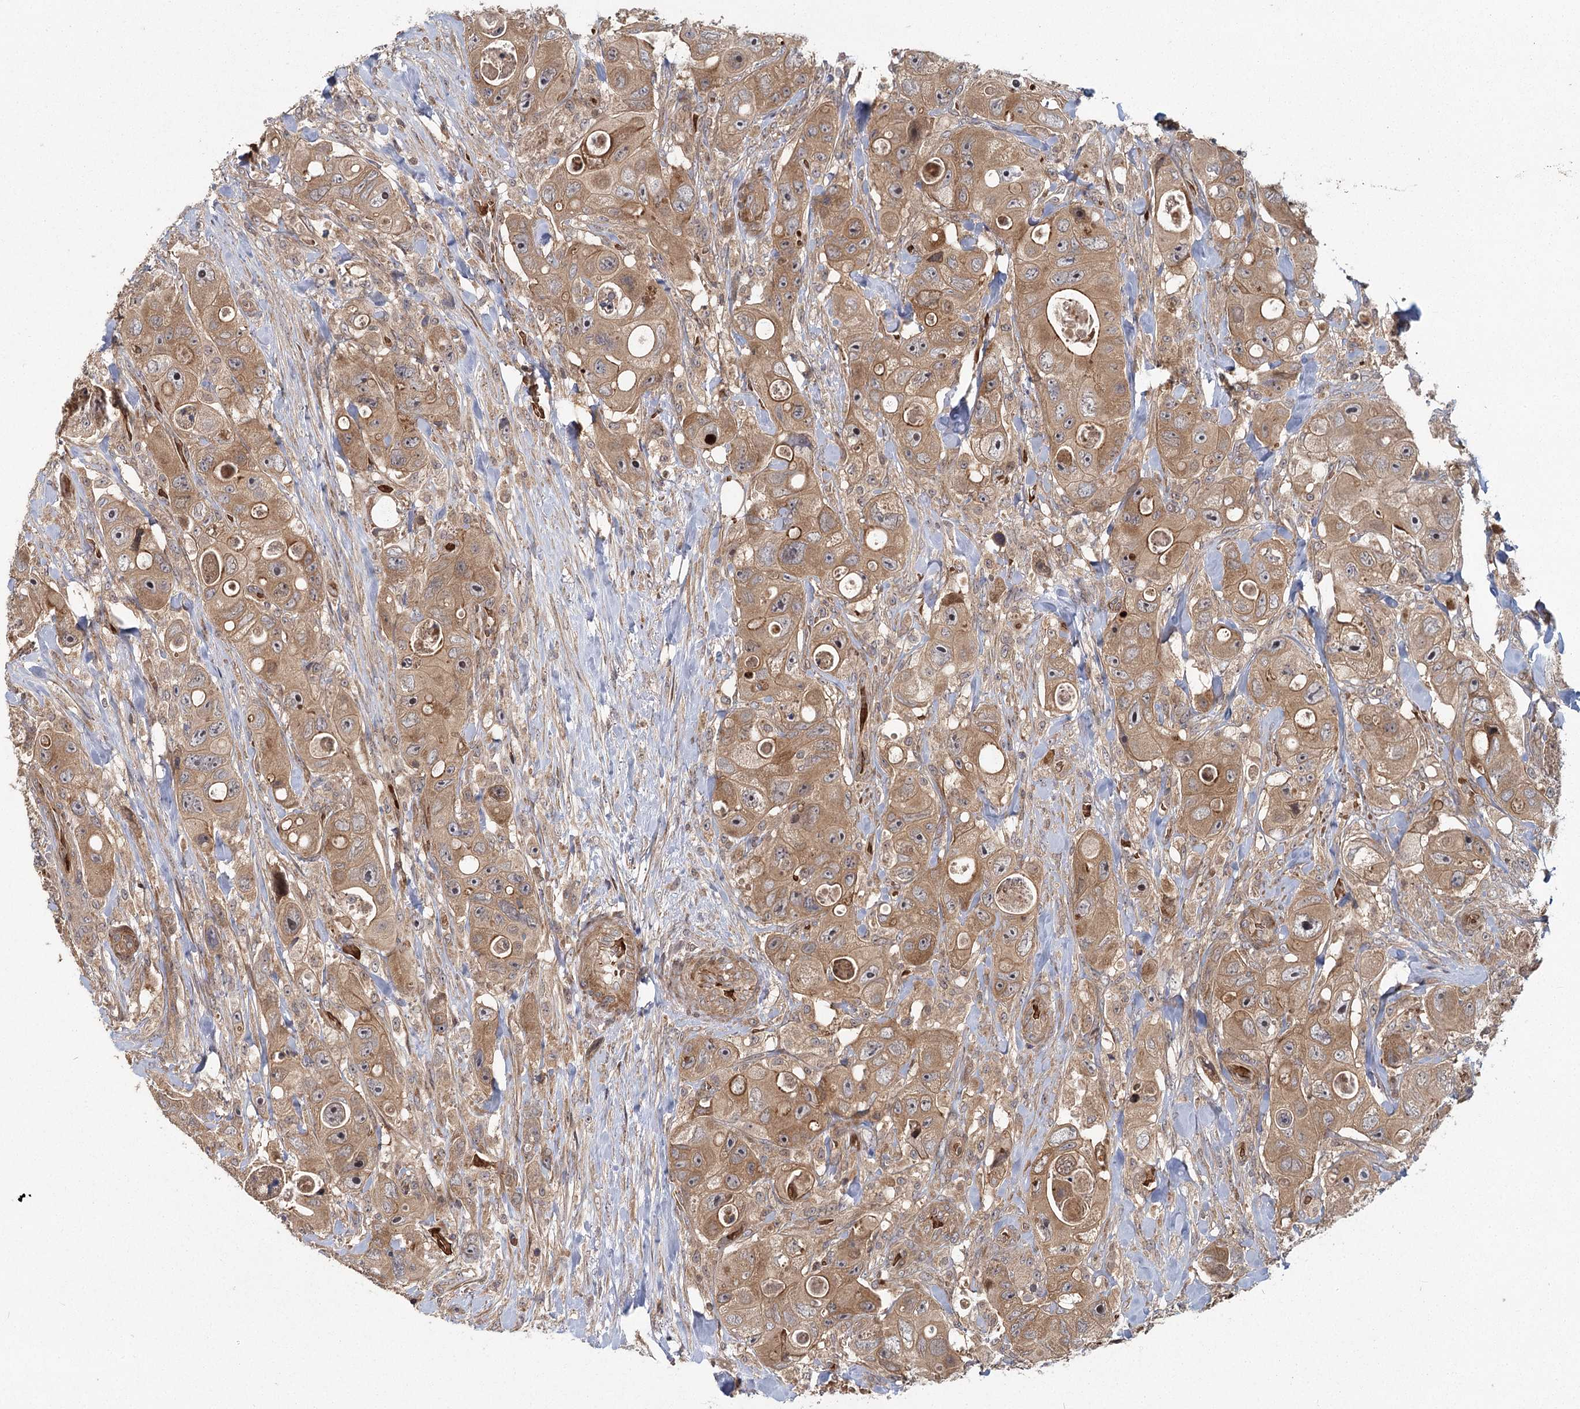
{"staining": {"intensity": "moderate", "quantity": ">75%", "location": "cytoplasmic/membranous"}, "tissue": "colorectal cancer", "cell_type": "Tumor cells", "image_type": "cancer", "snomed": [{"axis": "morphology", "description": "Adenocarcinoma, NOS"}, {"axis": "topography", "description": "Colon"}], "caption": "The micrograph exhibits immunohistochemical staining of colorectal cancer (adenocarcinoma). There is moderate cytoplasmic/membranous positivity is seen in approximately >75% of tumor cells.", "gene": "RAPGEF6", "patient": {"sex": "female", "age": 46}}